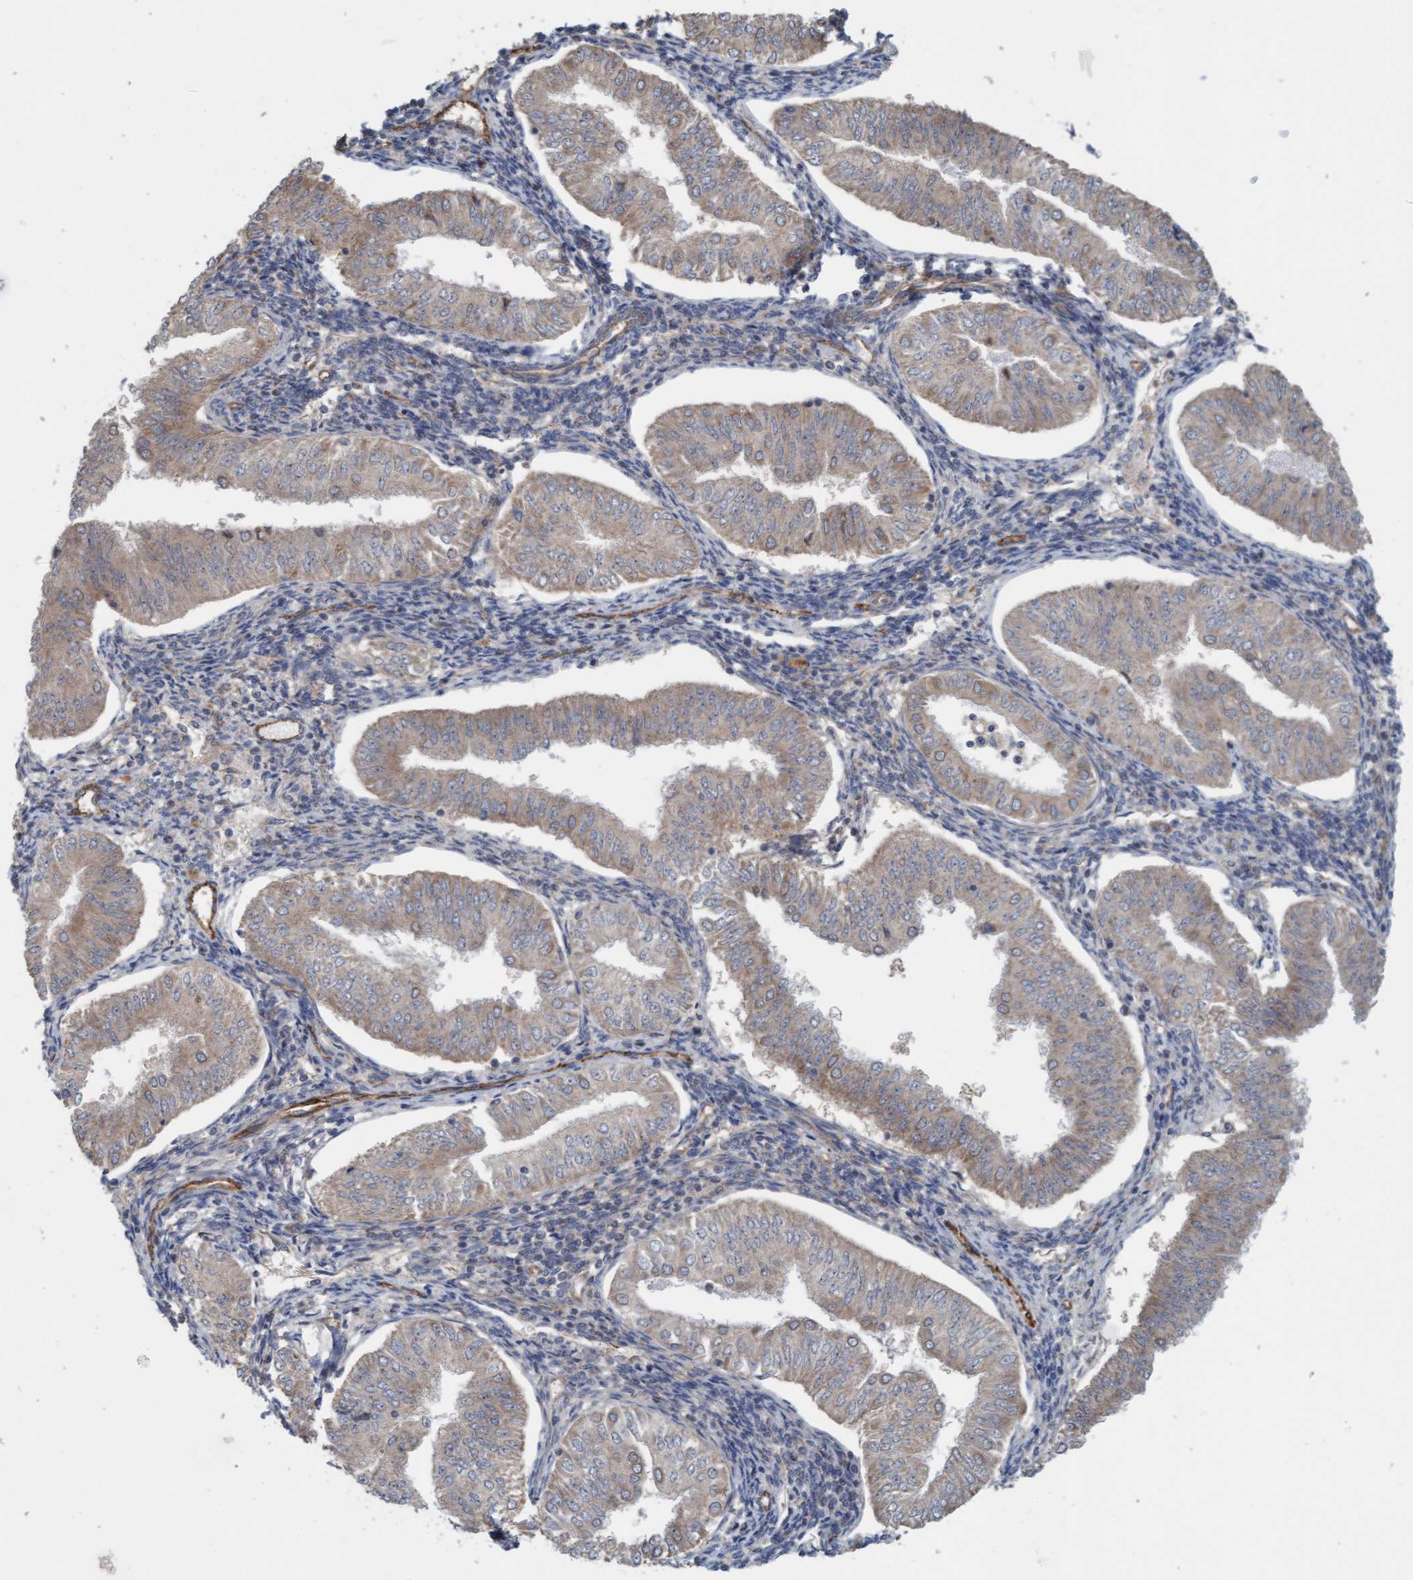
{"staining": {"intensity": "weak", "quantity": ">75%", "location": "cytoplasmic/membranous"}, "tissue": "endometrial cancer", "cell_type": "Tumor cells", "image_type": "cancer", "snomed": [{"axis": "morphology", "description": "Normal tissue, NOS"}, {"axis": "morphology", "description": "Adenocarcinoma, NOS"}, {"axis": "topography", "description": "Endometrium"}], "caption": "Immunohistochemistry histopathology image of endometrial adenocarcinoma stained for a protein (brown), which reveals low levels of weak cytoplasmic/membranous positivity in about >75% of tumor cells.", "gene": "ZNF566", "patient": {"sex": "female", "age": 53}}